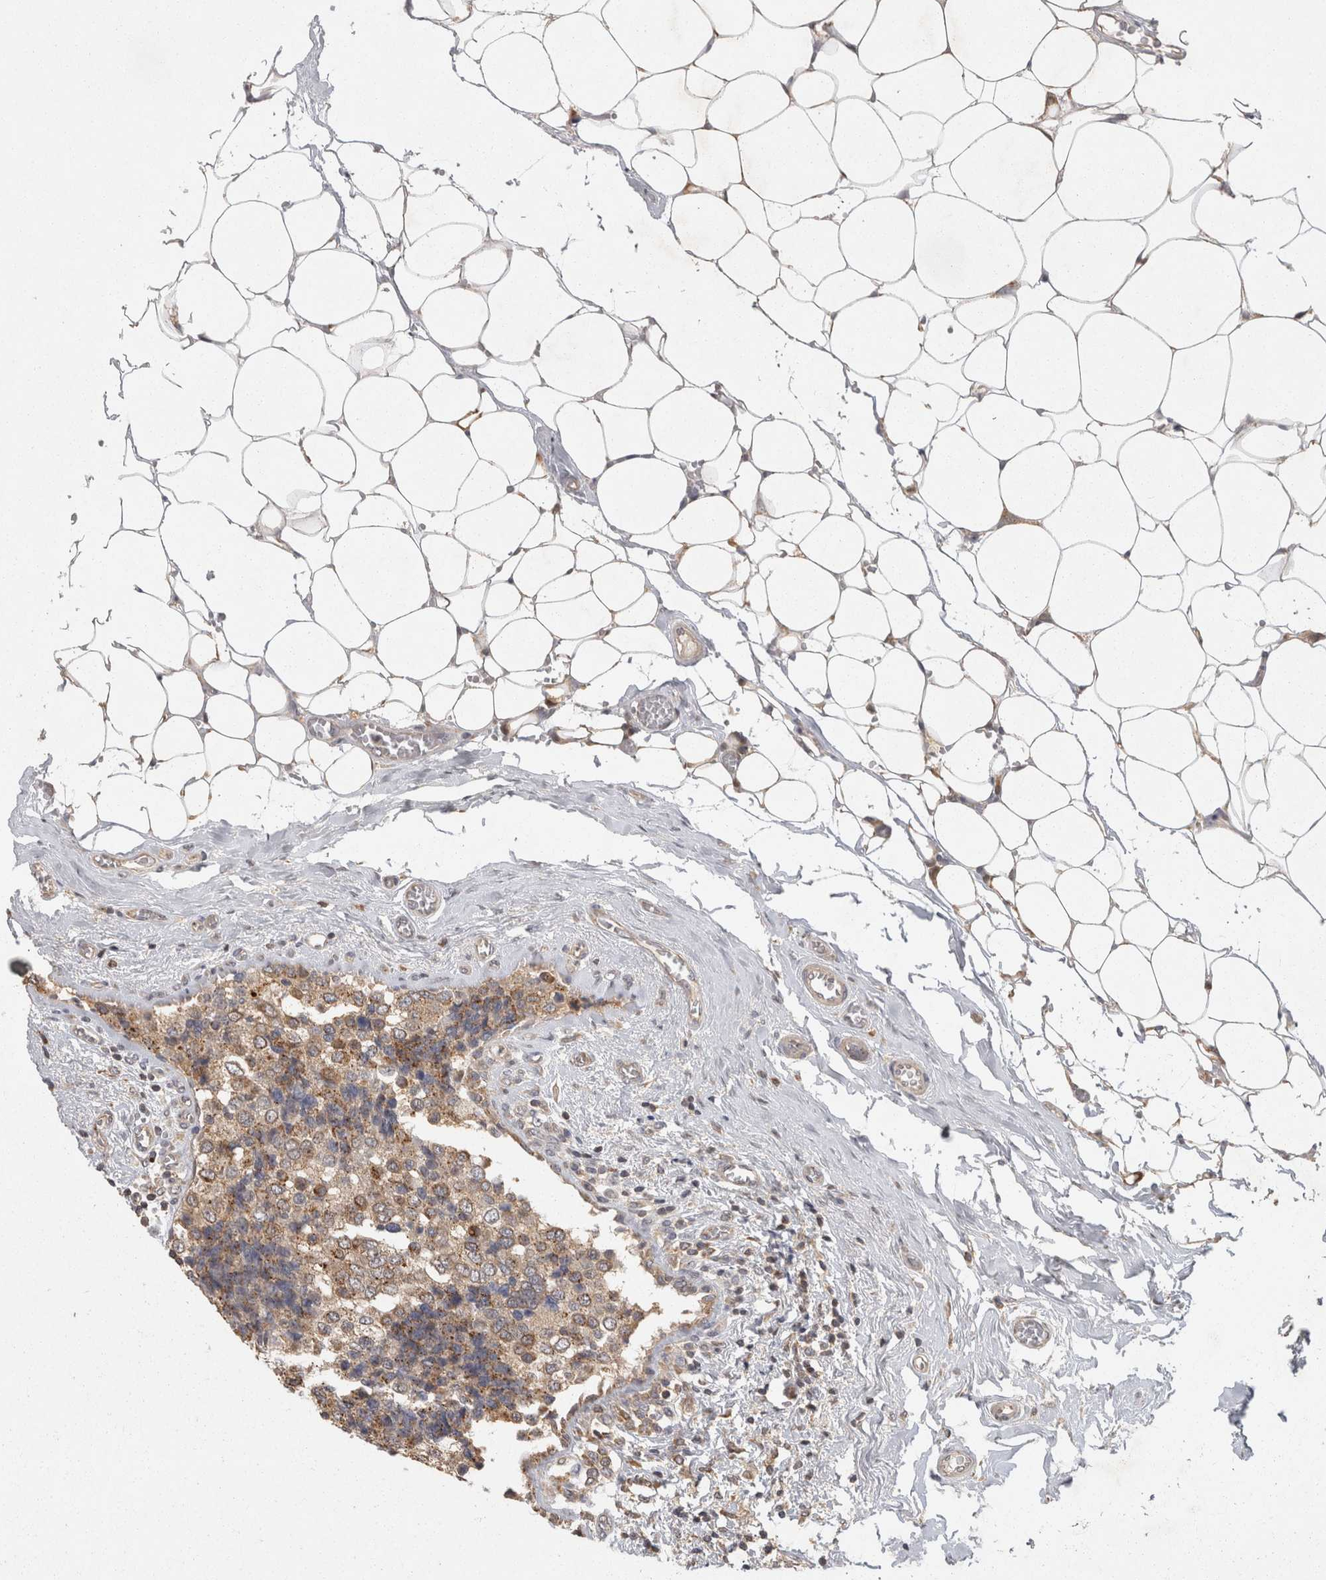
{"staining": {"intensity": "weak", "quantity": ">75%", "location": "cytoplasmic/membranous"}, "tissue": "breast cancer", "cell_type": "Tumor cells", "image_type": "cancer", "snomed": [{"axis": "morphology", "description": "Normal tissue, NOS"}, {"axis": "morphology", "description": "Duct carcinoma"}, {"axis": "topography", "description": "Breast"}], "caption": "Immunohistochemistry of invasive ductal carcinoma (breast) demonstrates low levels of weak cytoplasmic/membranous positivity in about >75% of tumor cells.", "gene": "ACAT2", "patient": {"sex": "female", "age": 43}}